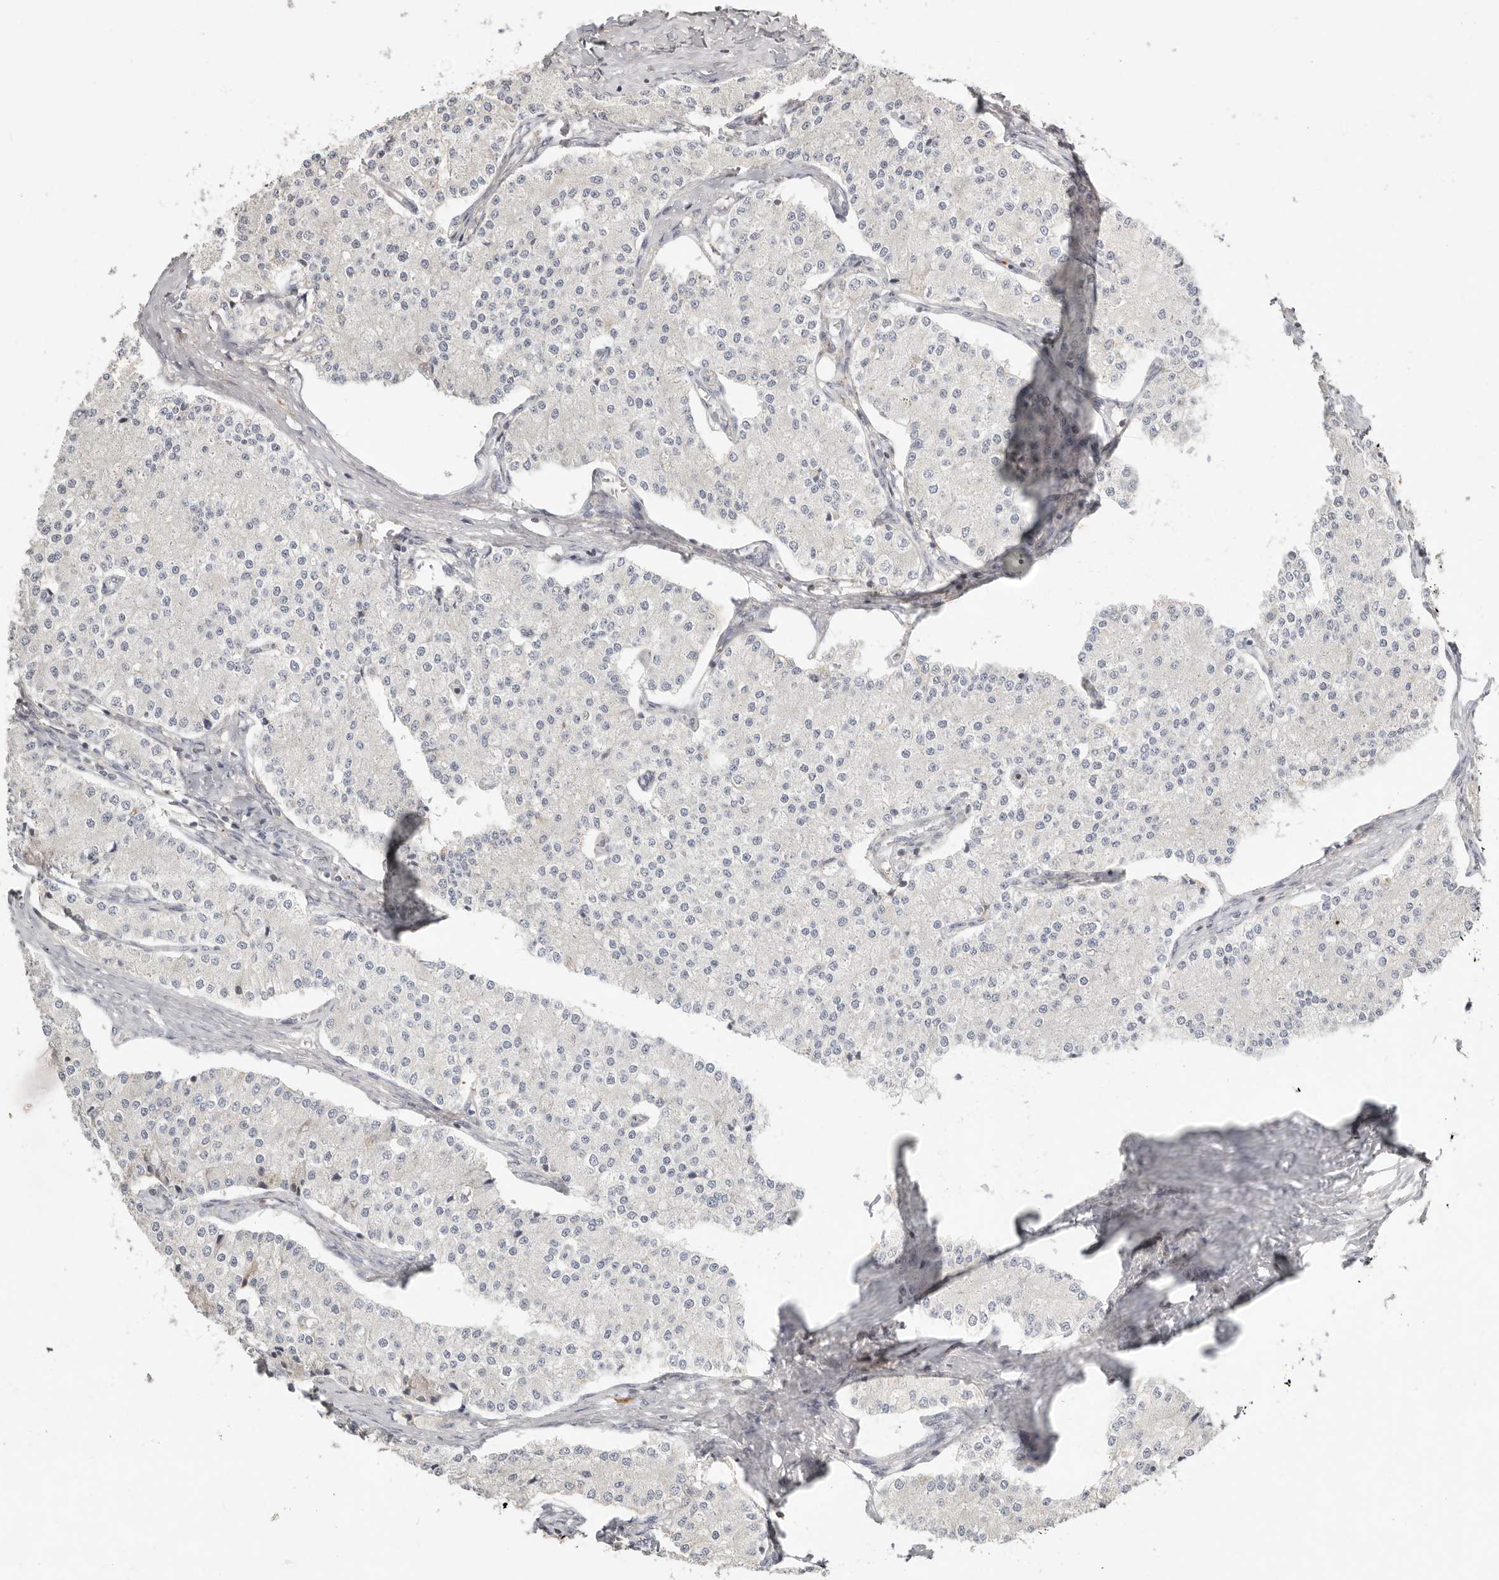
{"staining": {"intensity": "negative", "quantity": "none", "location": "none"}, "tissue": "carcinoid", "cell_type": "Tumor cells", "image_type": "cancer", "snomed": [{"axis": "morphology", "description": "Carcinoid, malignant, NOS"}, {"axis": "topography", "description": "Colon"}], "caption": "Carcinoid stained for a protein using immunohistochemistry reveals no staining tumor cells.", "gene": "MTFR2", "patient": {"sex": "female", "age": 52}}